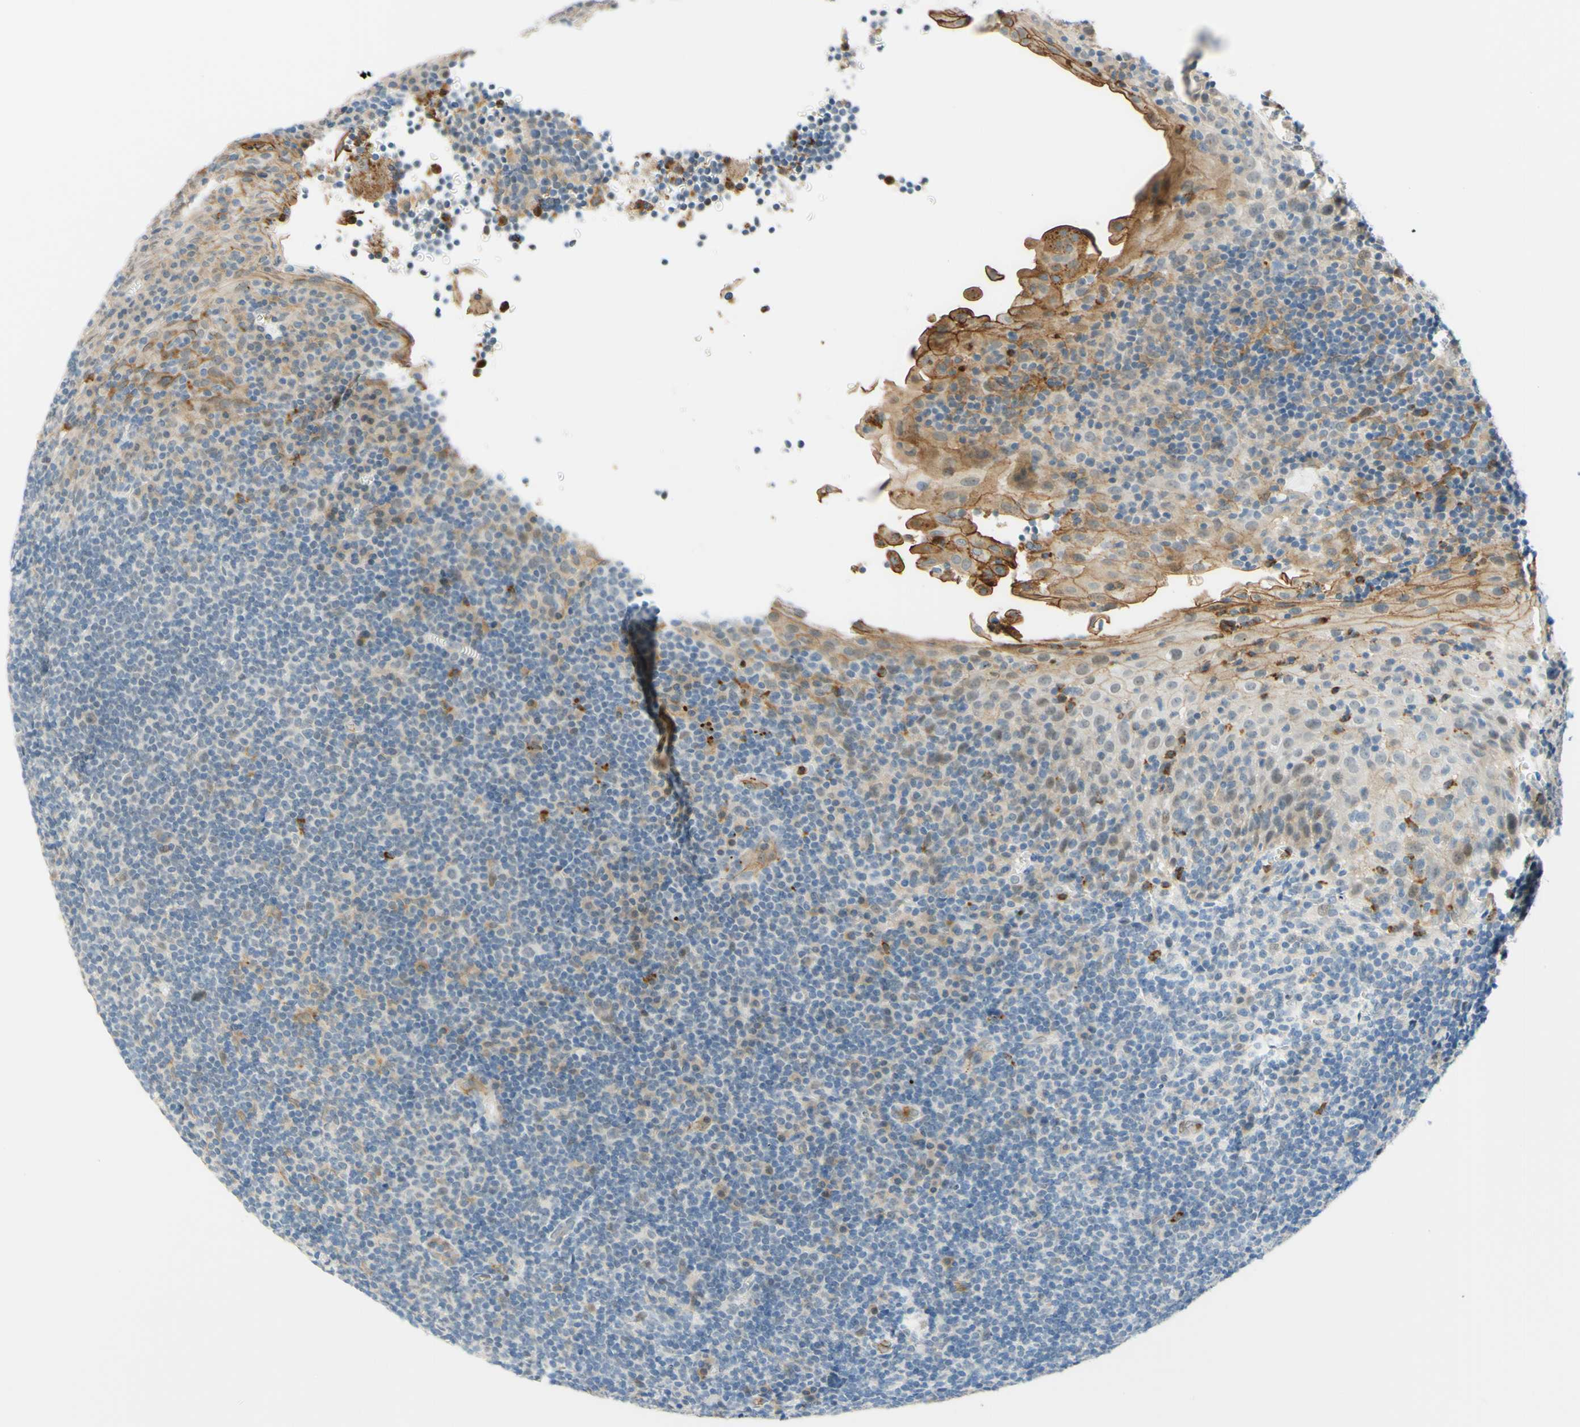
{"staining": {"intensity": "negative", "quantity": "none", "location": "none"}, "tissue": "tonsil", "cell_type": "Germinal center cells", "image_type": "normal", "snomed": [{"axis": "morphology", "description": "Normal tissue, NOS"}, {"axis": "topography", "description": "Tonsil"}], "caption": "This is a micrograph of IHC staining of unremarkable tonsil, which shows no expression in germinal center cells. The staining was performed using DAB to visualize the protein expression in brown, while the nuclei were stained in blue with hematoxylin (Magnification: 20x).", "gene": "TREM2", "patient": {"sex": "male", "age": 37}}